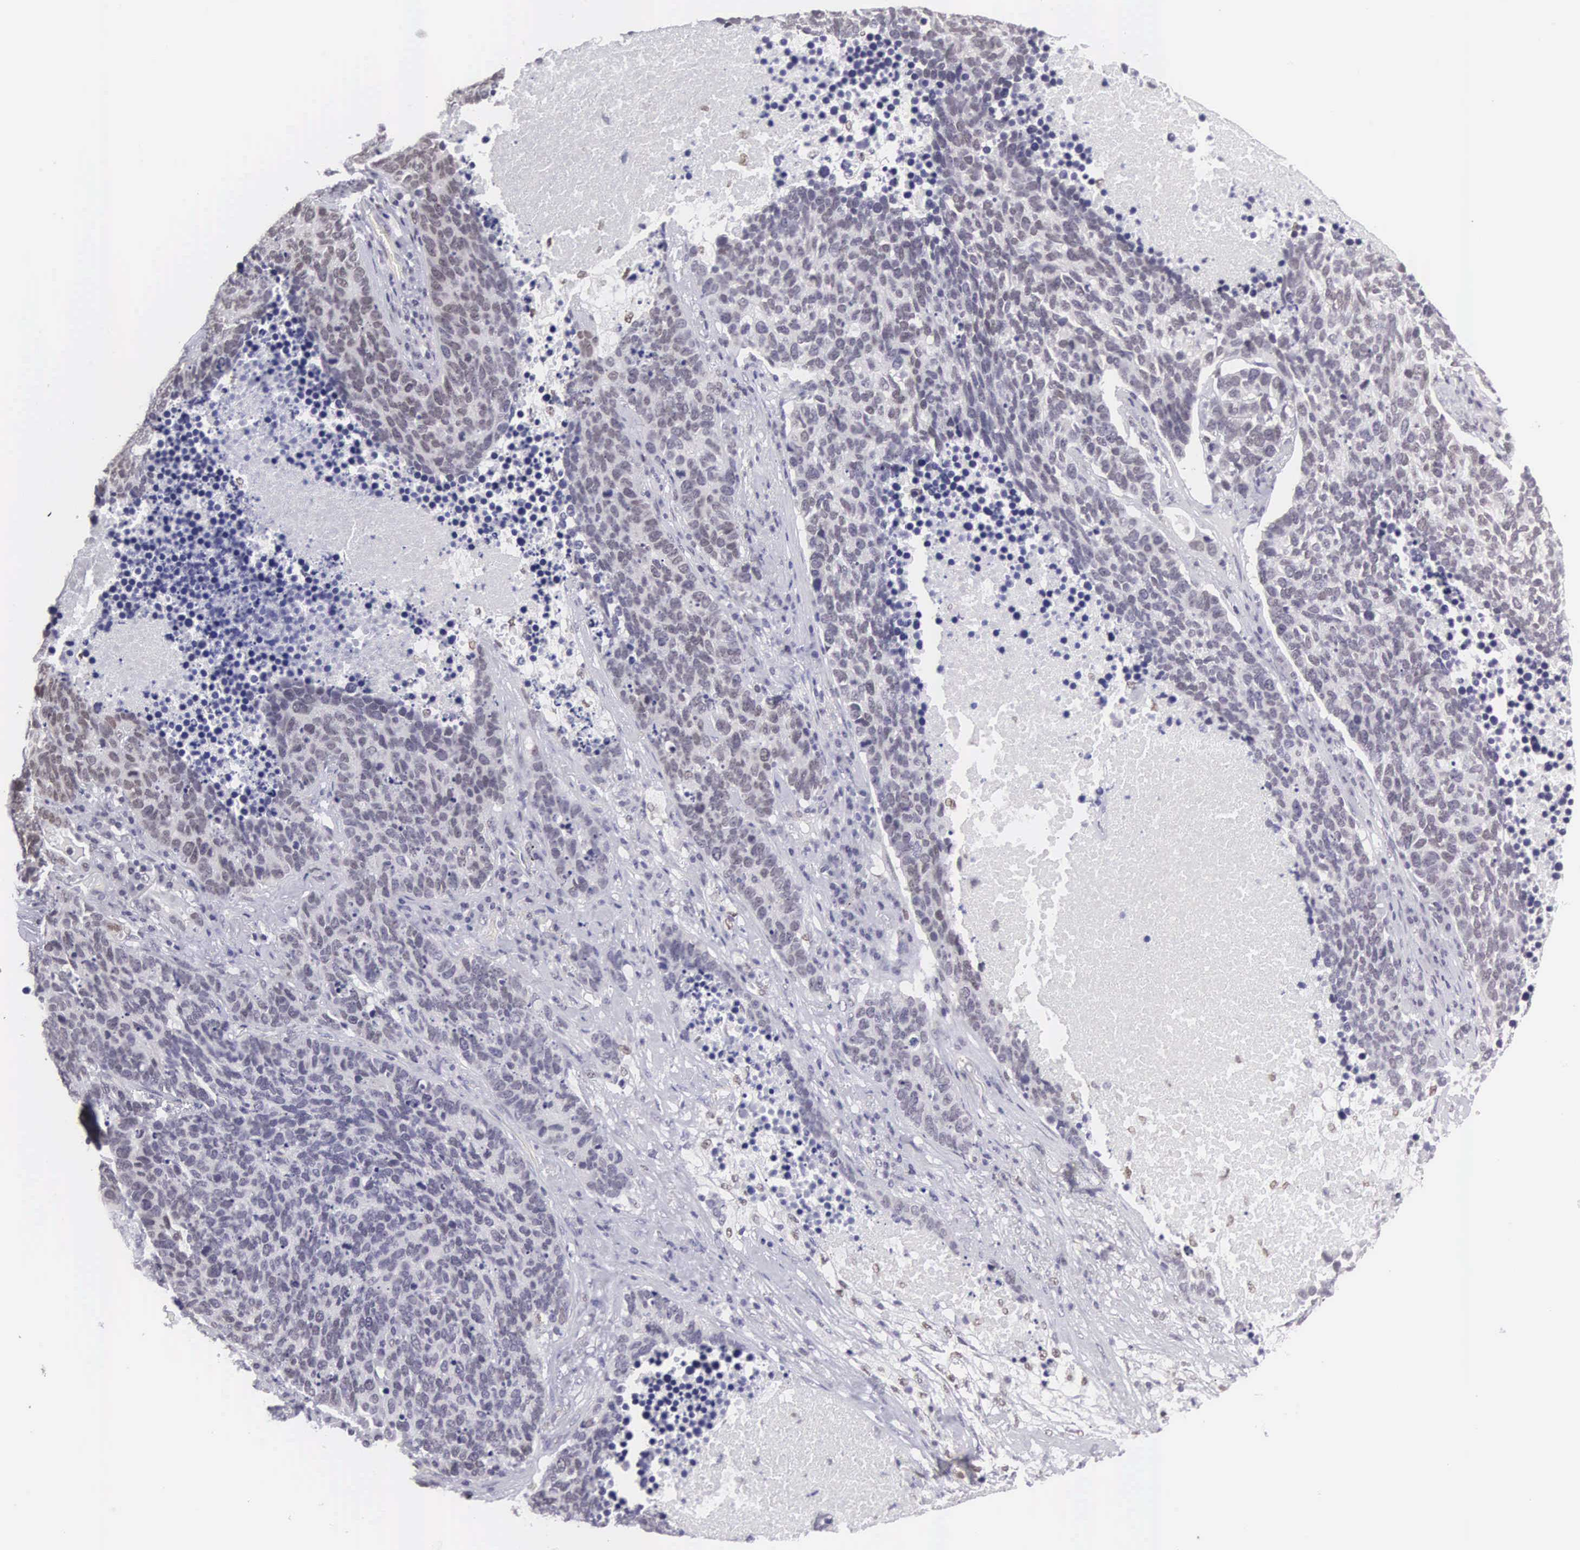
{"staining": {"intensity": "weak", "quantity": "25%-75%", "location": "nuclear"}, "tissue": "lung cancer", "cell_type": "Tumor cells", "image_type": "cancer", "snomed": [{"axis": "morphology", "description": "Neoplasm, malignant, NOS"}, {"axis": "topography", "description": "Lung"}], "caption": "Brown immunohistochemical staining in human malignant neoplasm (lung) shows weak nuclear staining in about 25%-75% of tumor cells.", "gene": "ETV6", "patient": {"sex": "female", "age": 75}}